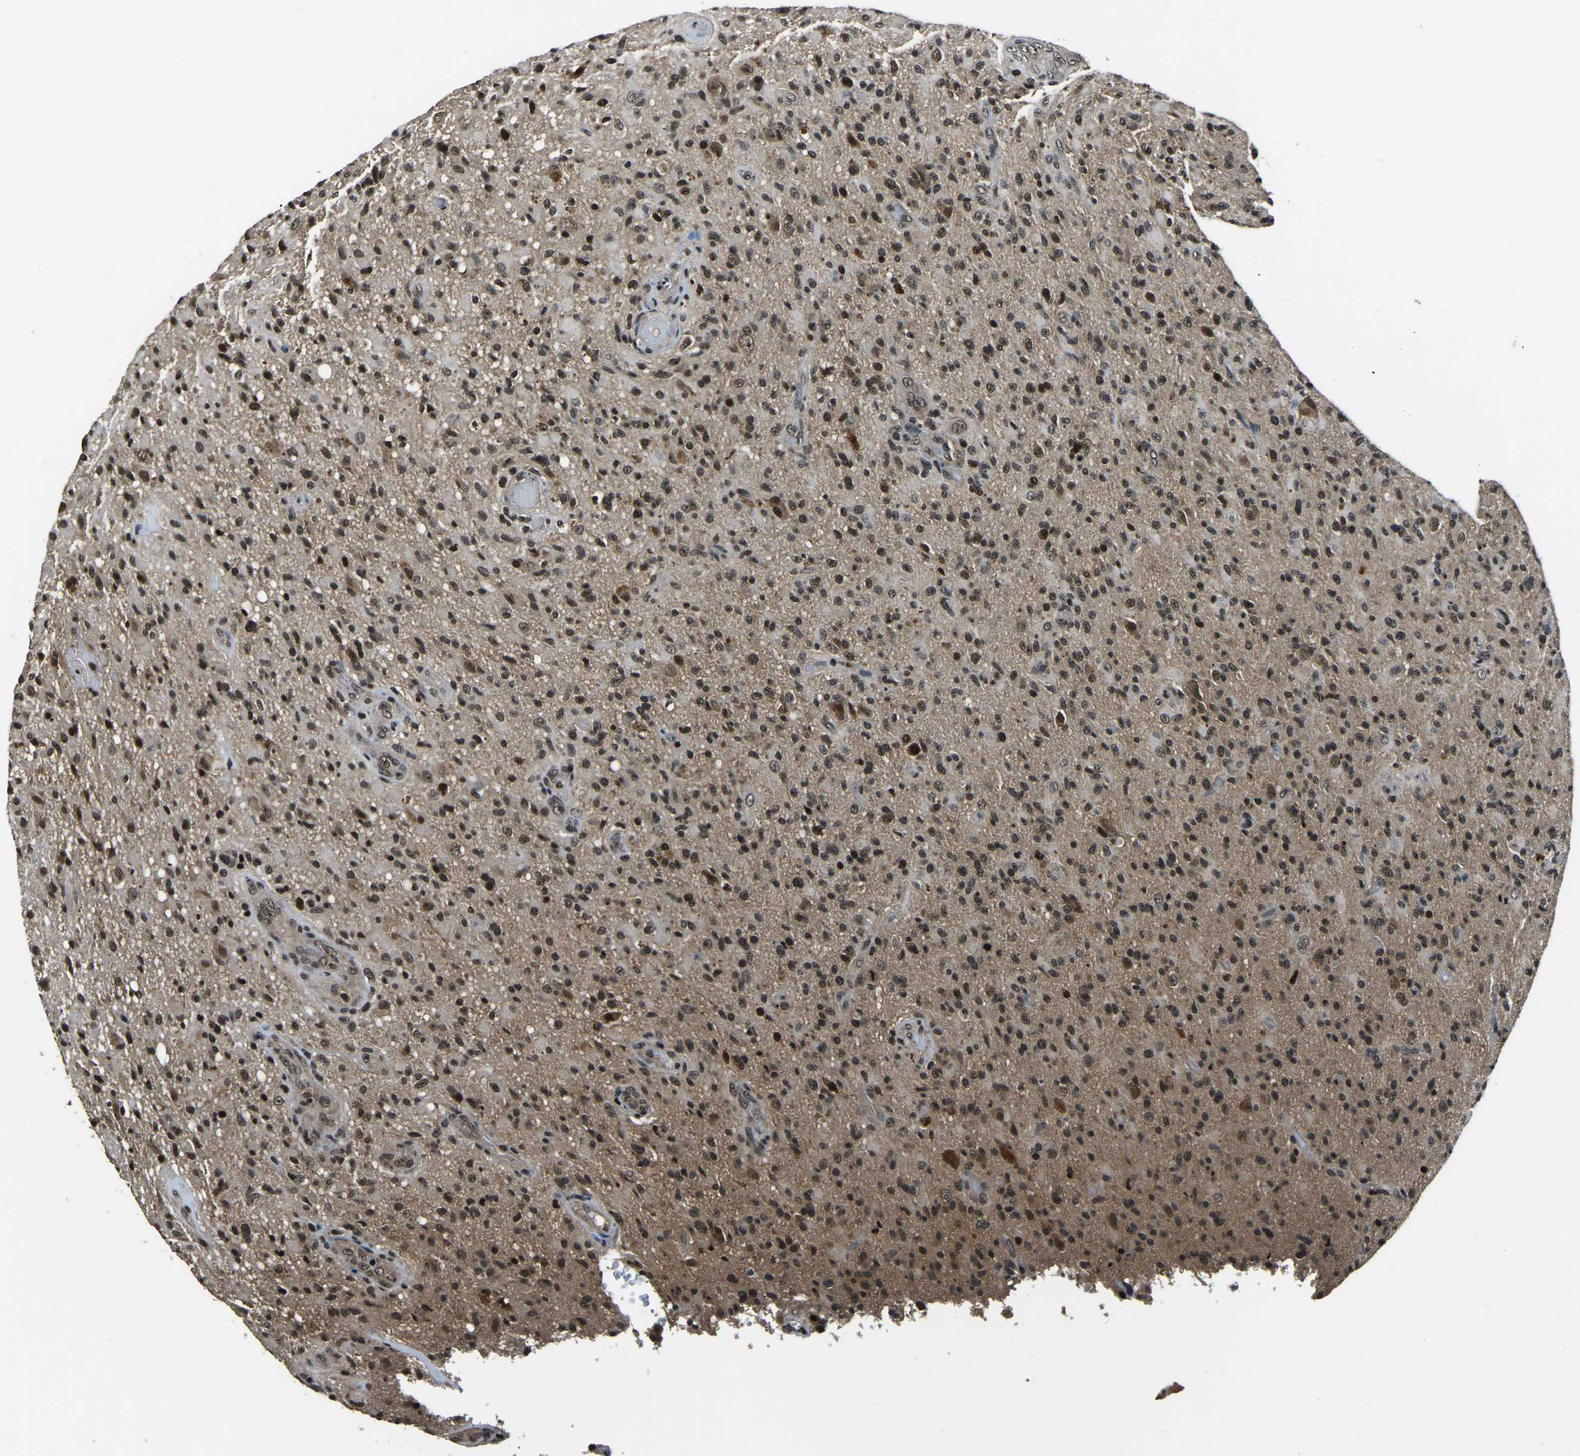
{"staining": {"intensity": "weak", "quantity": ">75%", "location": "nuclear"}, "tissue": "glioma", "cell_type": "Tumor cells", "image_type": "cancer", "snomed": [{"axis": "morphology", "description": "Glioma, malignant, High grade"}, {"axis": "topography", "description": "Brain"}], "caption": "Protein expression analysis of human glioma reveals weak nuclear staining in about >75% of tumor cells. (Stains: DAB in brown, nuclei in blue, Microscopy: brightfield microscopy at high magnification).", "gene": "ANKIB1", "patient": {"sex": "male", "age": 71}}